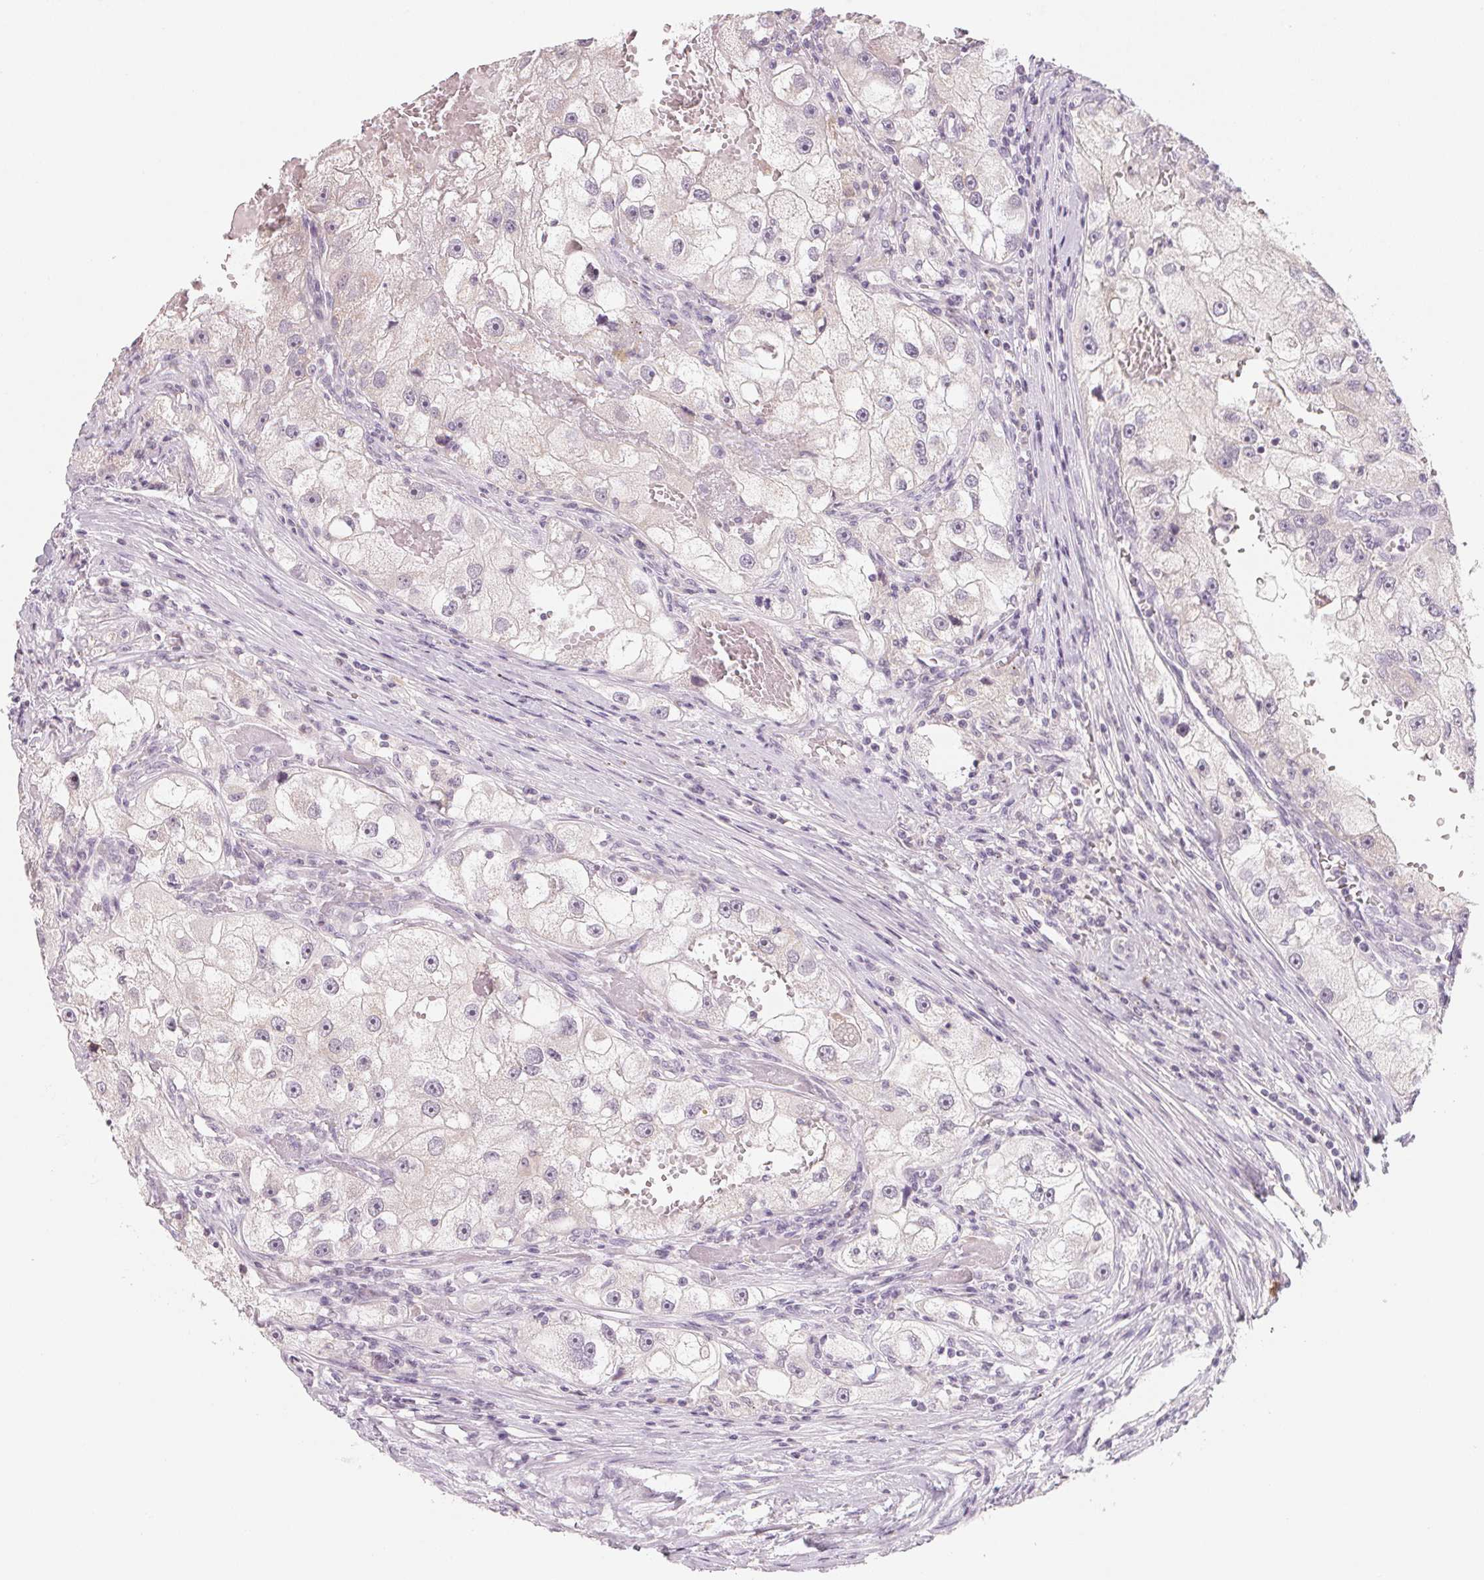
{"staining": {"intensity": "weak", "quantity": "25%-75%", "location": "cytoplasmic/membranous"}, "tissue": "renal cancer", "cell_type": "Tumor cells", "image_type": "cancer", "snomed": [{"axis": "morphology", "description": "Adenocarcinoma, NOS"}, {"axis": "topography", "description": "Kidney"}], "caption": "This photomicrograph reveals immunohistochemistry staining of human adenocarcinoma (renal), with low weak cytoplasmic/membranous expression in approximately 25%-75% of tumor cells.", "gene": "ANKRD31", "patient": {"sex": "male", "age": 63}}